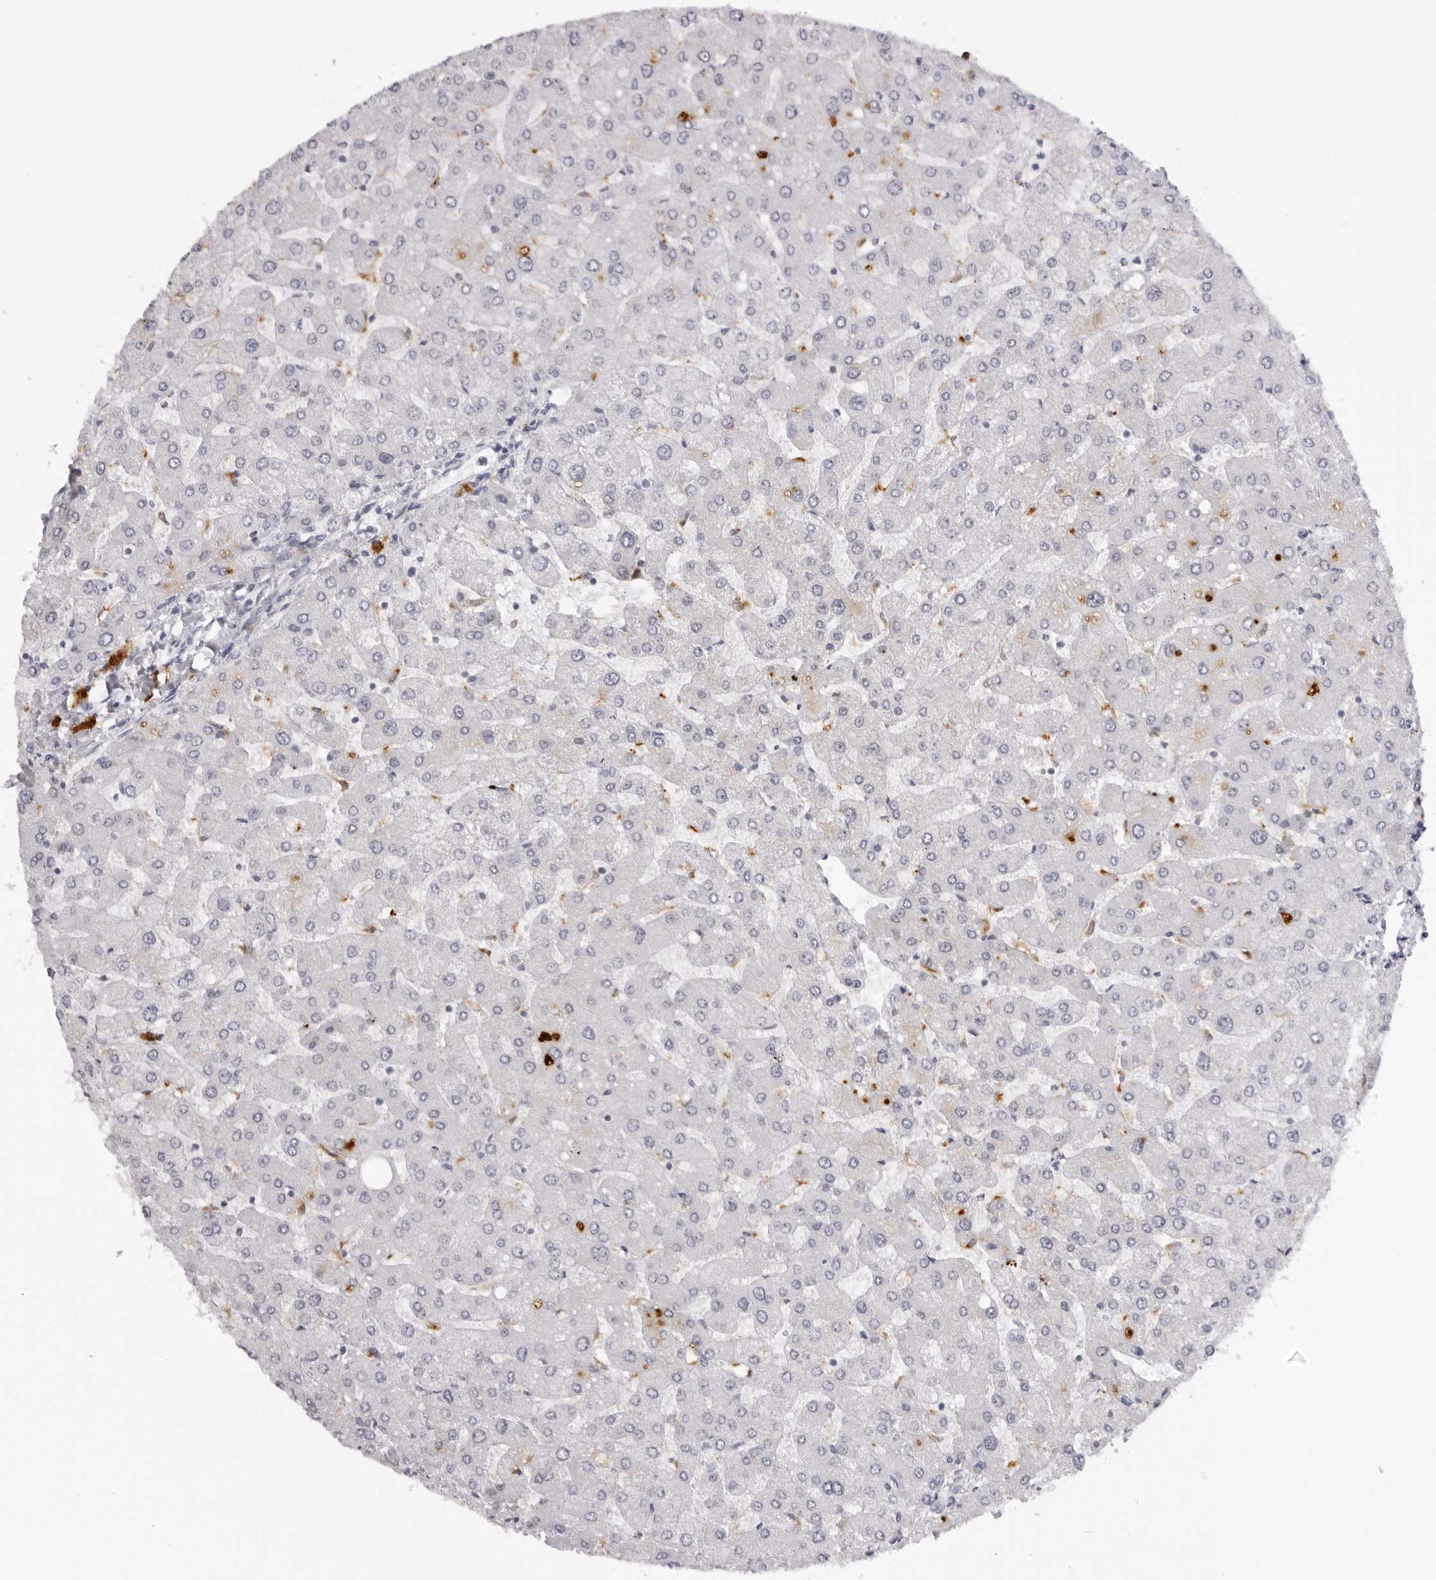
{"staining": {"intensity": "negative", "quantity": "none", "location": "none"}, "tissue": "liver", "cell_type": "Cholangiocytes", "image_type": "normal", "snomed": [{"axis": "morphology", "description": "Normal tissue, NOS"}, {"axis": "topography", "description": "Liver"}], "caption": "Immunohistochemical staining of benign human liver demonstrates no significant positivity in cholangiocytes. Nuclei are stained in blue.", "gene": "SUGCT", "patient": {"sex": "male", "age": 55}}